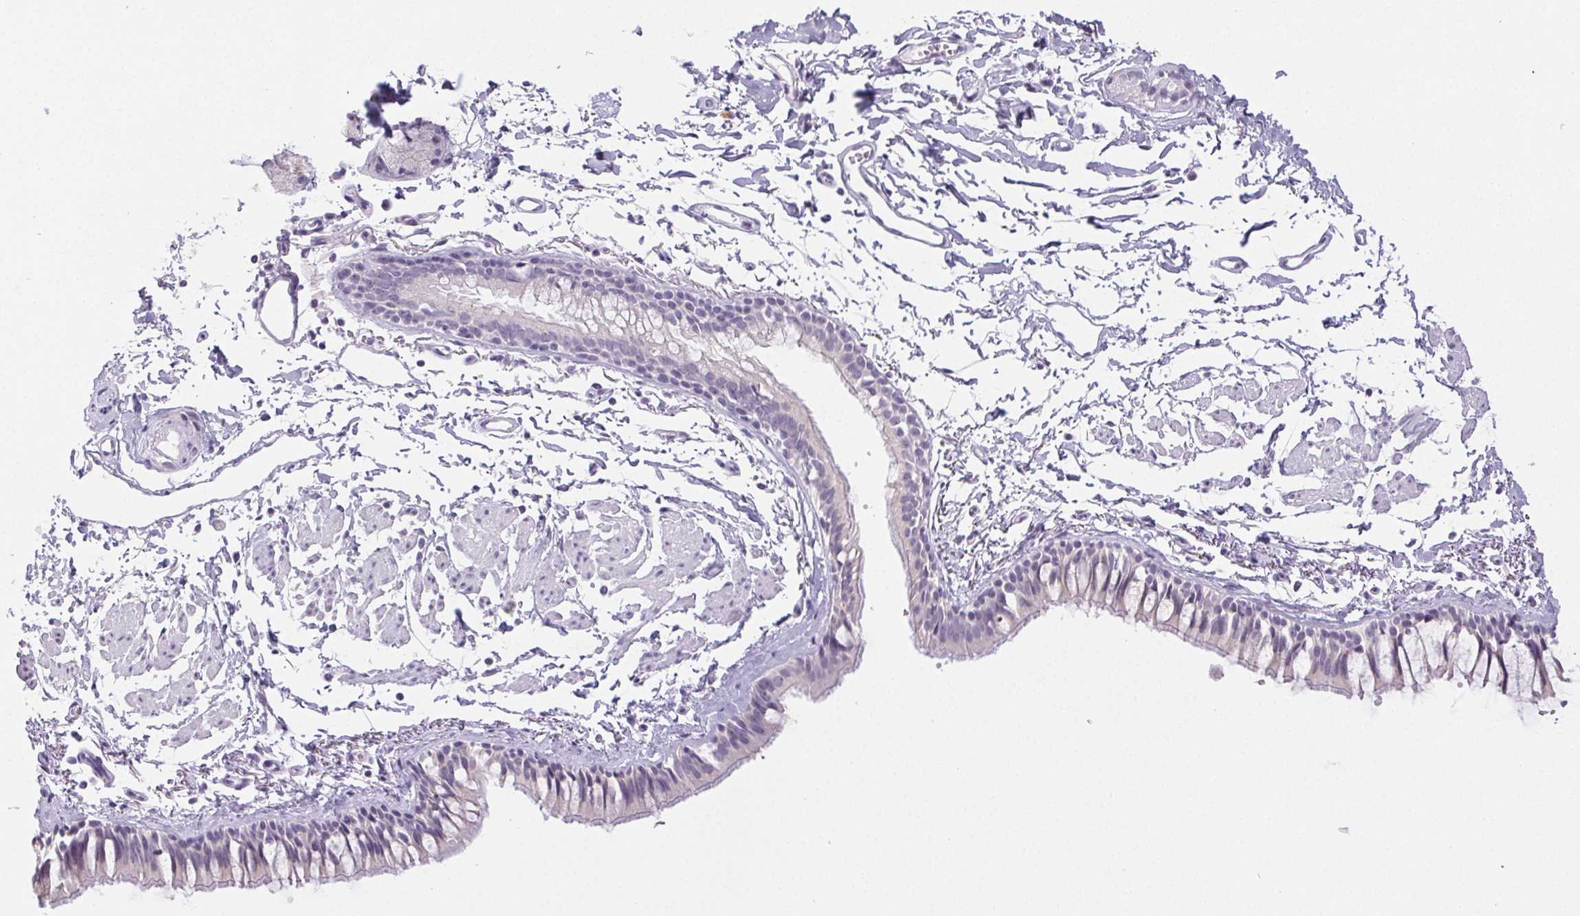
{"staining": {"intensity": "negative", "quantity": "none", "location": "none"}, "tissue": "bronchus", "cell_type": "Respiratory epithelial cells", "image_type": "normal", "snomed": [{"axis": "morphology", "description": "Normal tissue, NOS"}, {"axis": "topography", "description": "Bronchus"}], "caption": "Immunohistochemistry (IHC) micrograph of unremarkable human bronchus stained for a protein (brown), which reveals no expression in respiratory epithelial cells. (DAB IHC, high magnification).", "gene": "ST8SIA3", "patient": {"sex": "female", "age": 59}}